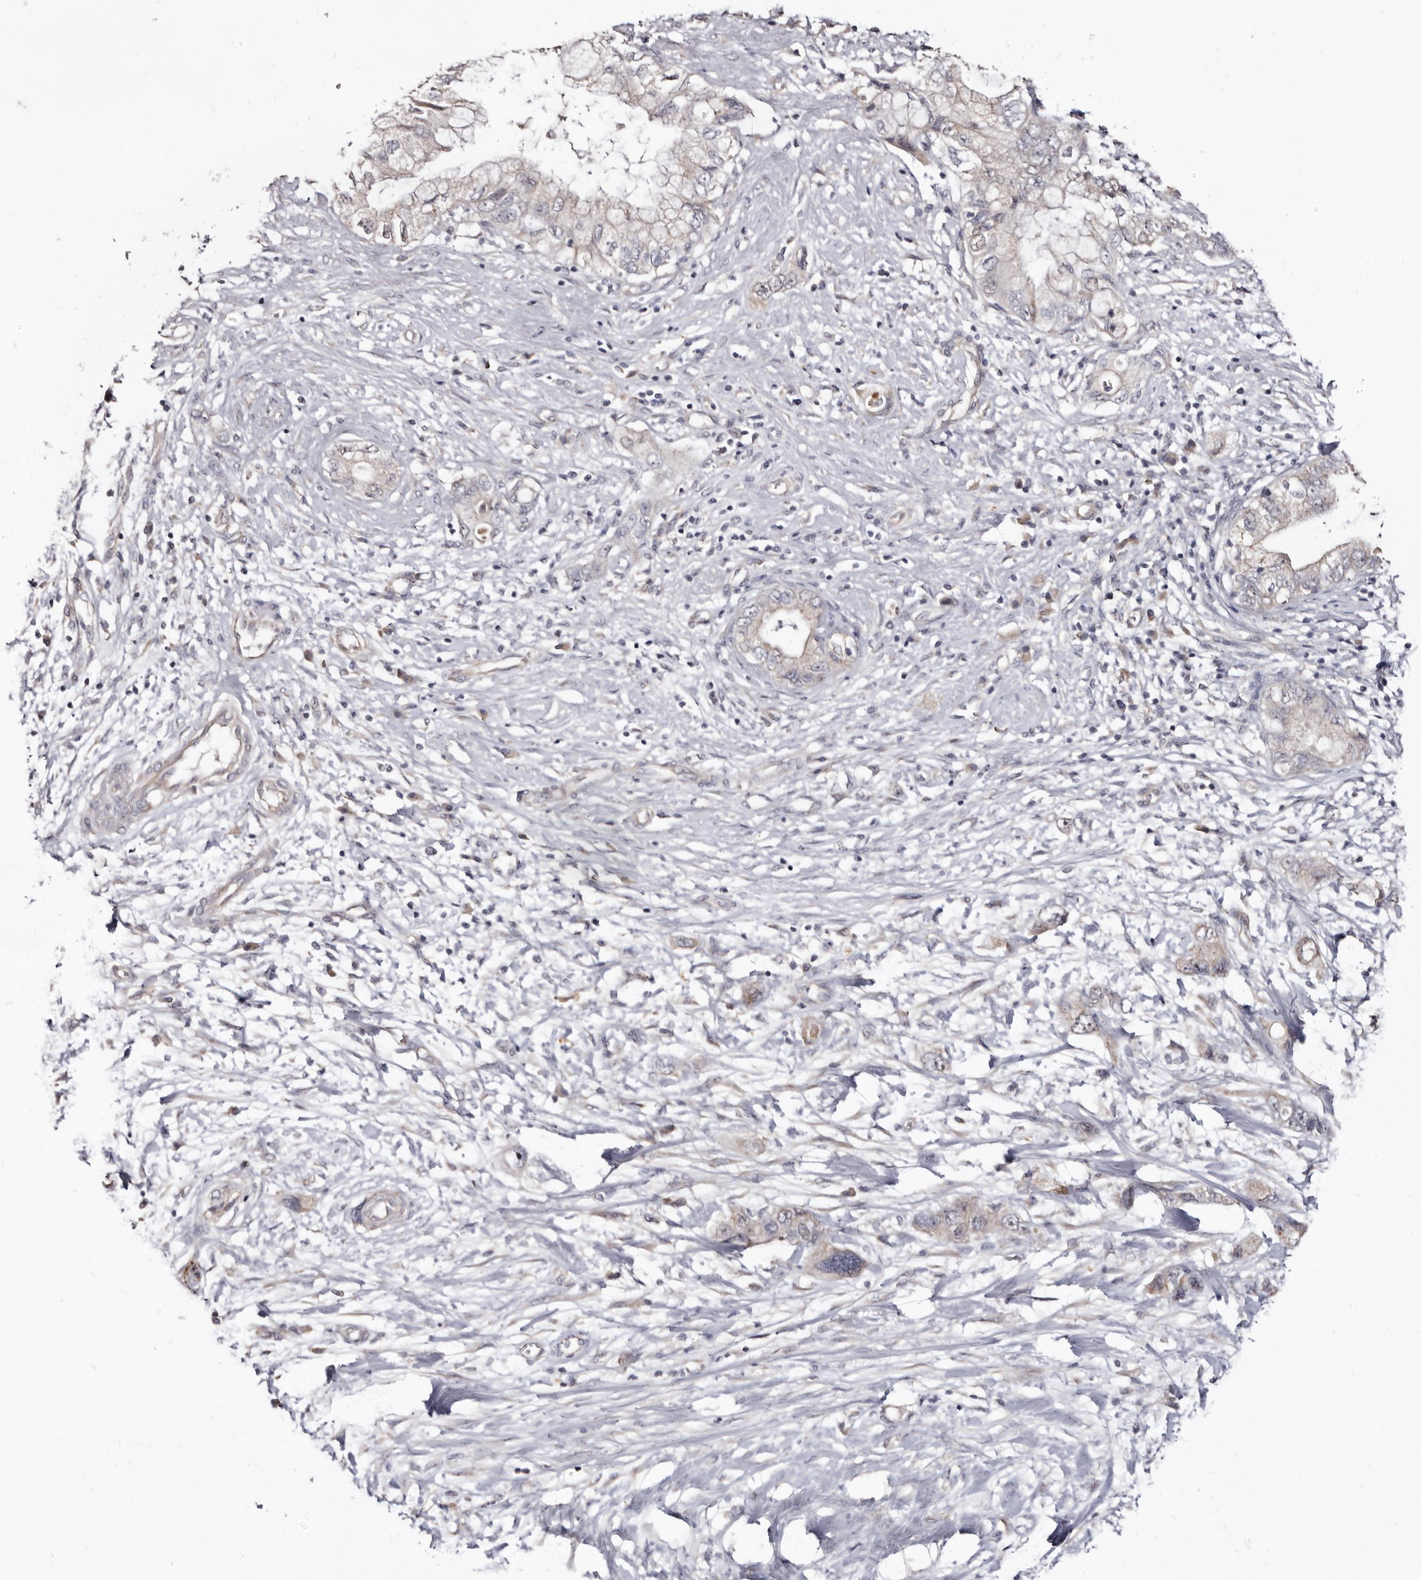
{"staining": {"intensity": "negative", "quantity": "none", "location": "none"}, "tissue": "pancreatic cancer", "cell_type": "Tumor cells", "image_type": "cancer", "snomed": [{"axis": "morphology", "description": "Adenocarcinoma, NOS"}, {"axis": "topography", "description": "Pancreas"}], "caption": "DAB immunohistochemical staining of pancreatic adenocarcinoma reveals no significant staining in tumor cells. Brightfield microscopy of immunohistochemistry stained with DAB (3,3'-diaminobenzidine) (brown) and hematoxylin (blue), captured at high magnification.", "gene": "PTAFR", "patient": {"sex": "female", "age": 73}}